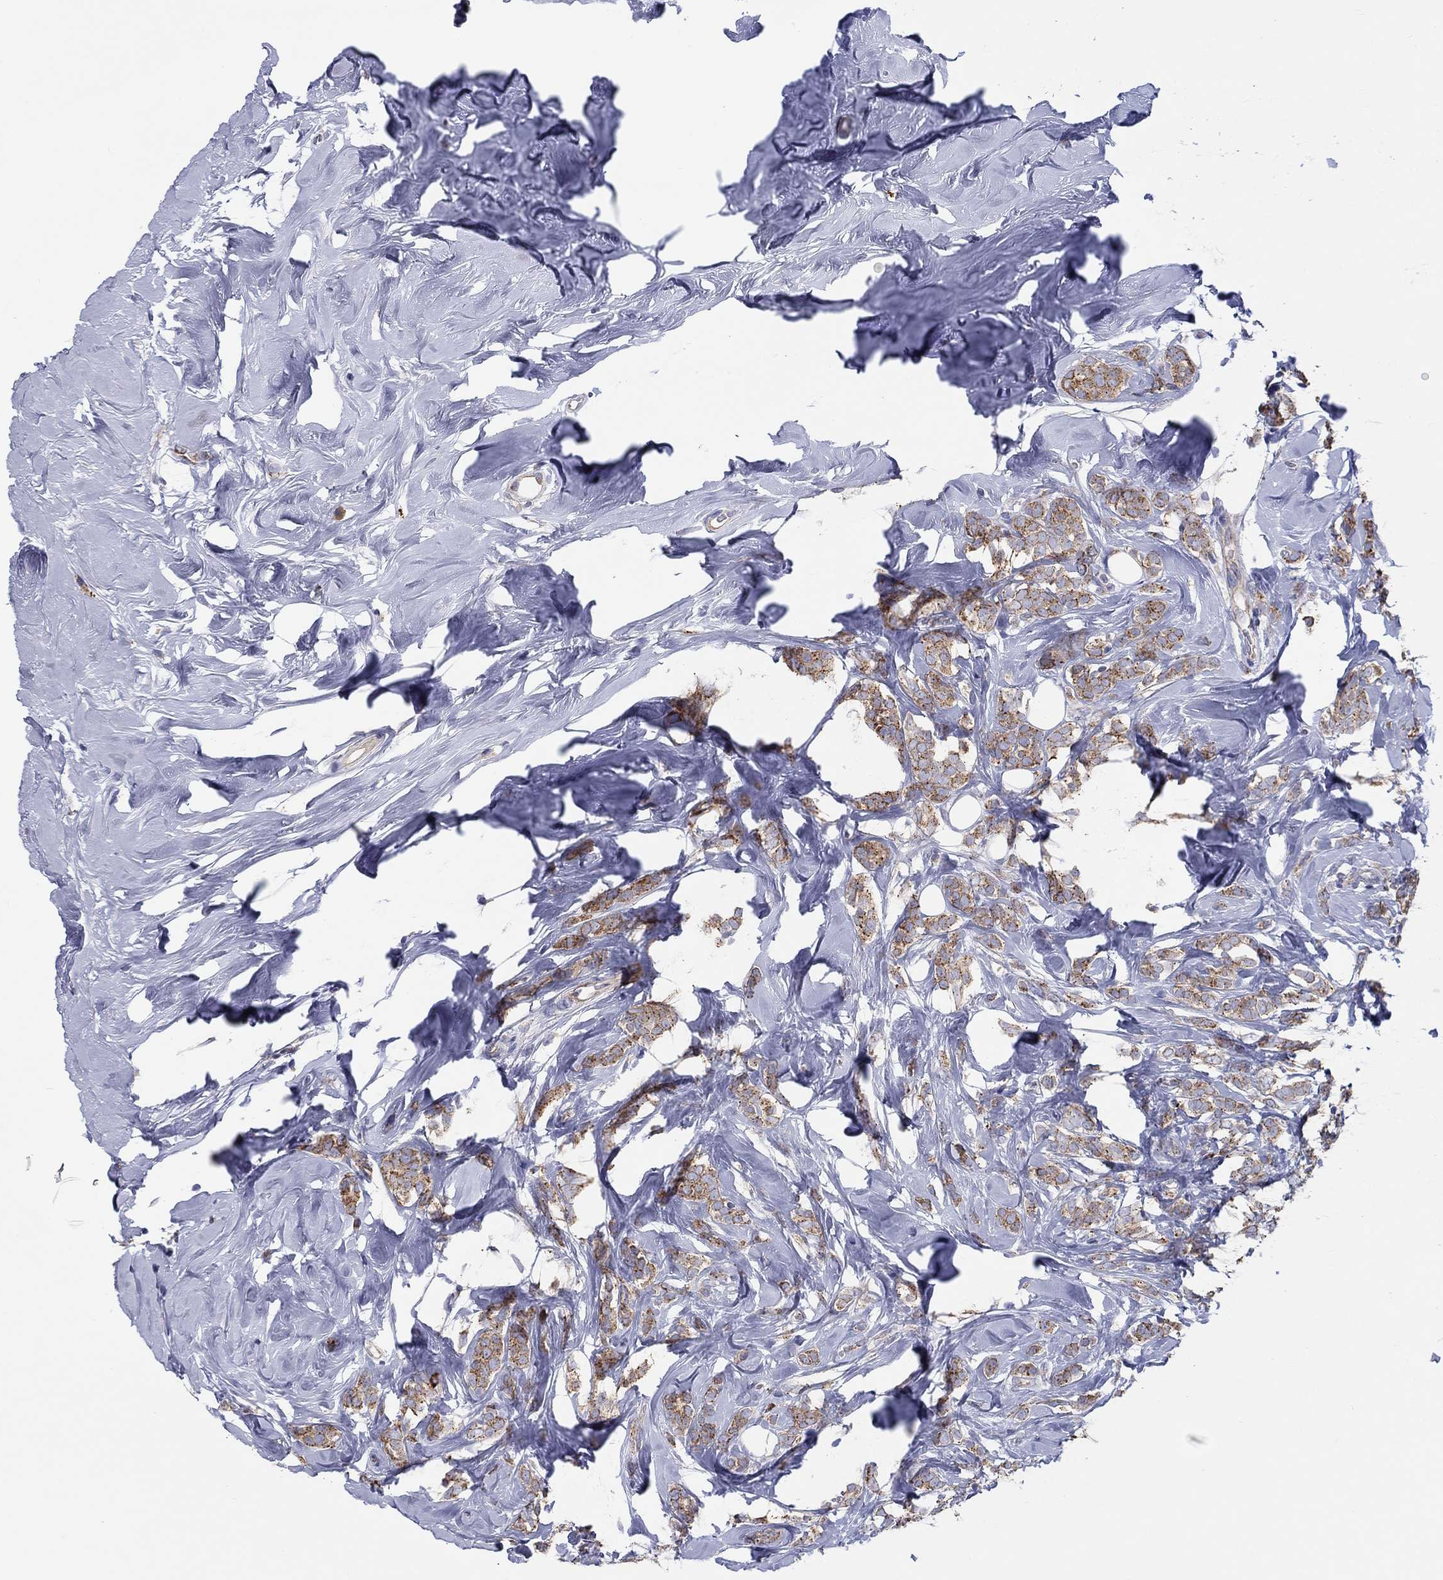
{"staining": {"intensity": "strong", "quantity": ">75%", "location": "cytoplasmic/membranous"}, "tissue": "breast cancer", "cell_type": "Tumor cells", "image_type": "cancer", "snomed": [{"axis": "morphology", "description": "Lobular carcinoma"}, {"axis": "topography", "description": "Breast"}], "caption": "Protein analysis of breast cancer (lobular carcinoma) tissue demonstrates strong cytoplasmic/membranous expression in approximately >75% of tumor cells. (DAB = brown stain, brightfield microscopy at high magnification).", "gene": "BCO2", "patient": {"sex": "female", "age": 49}}